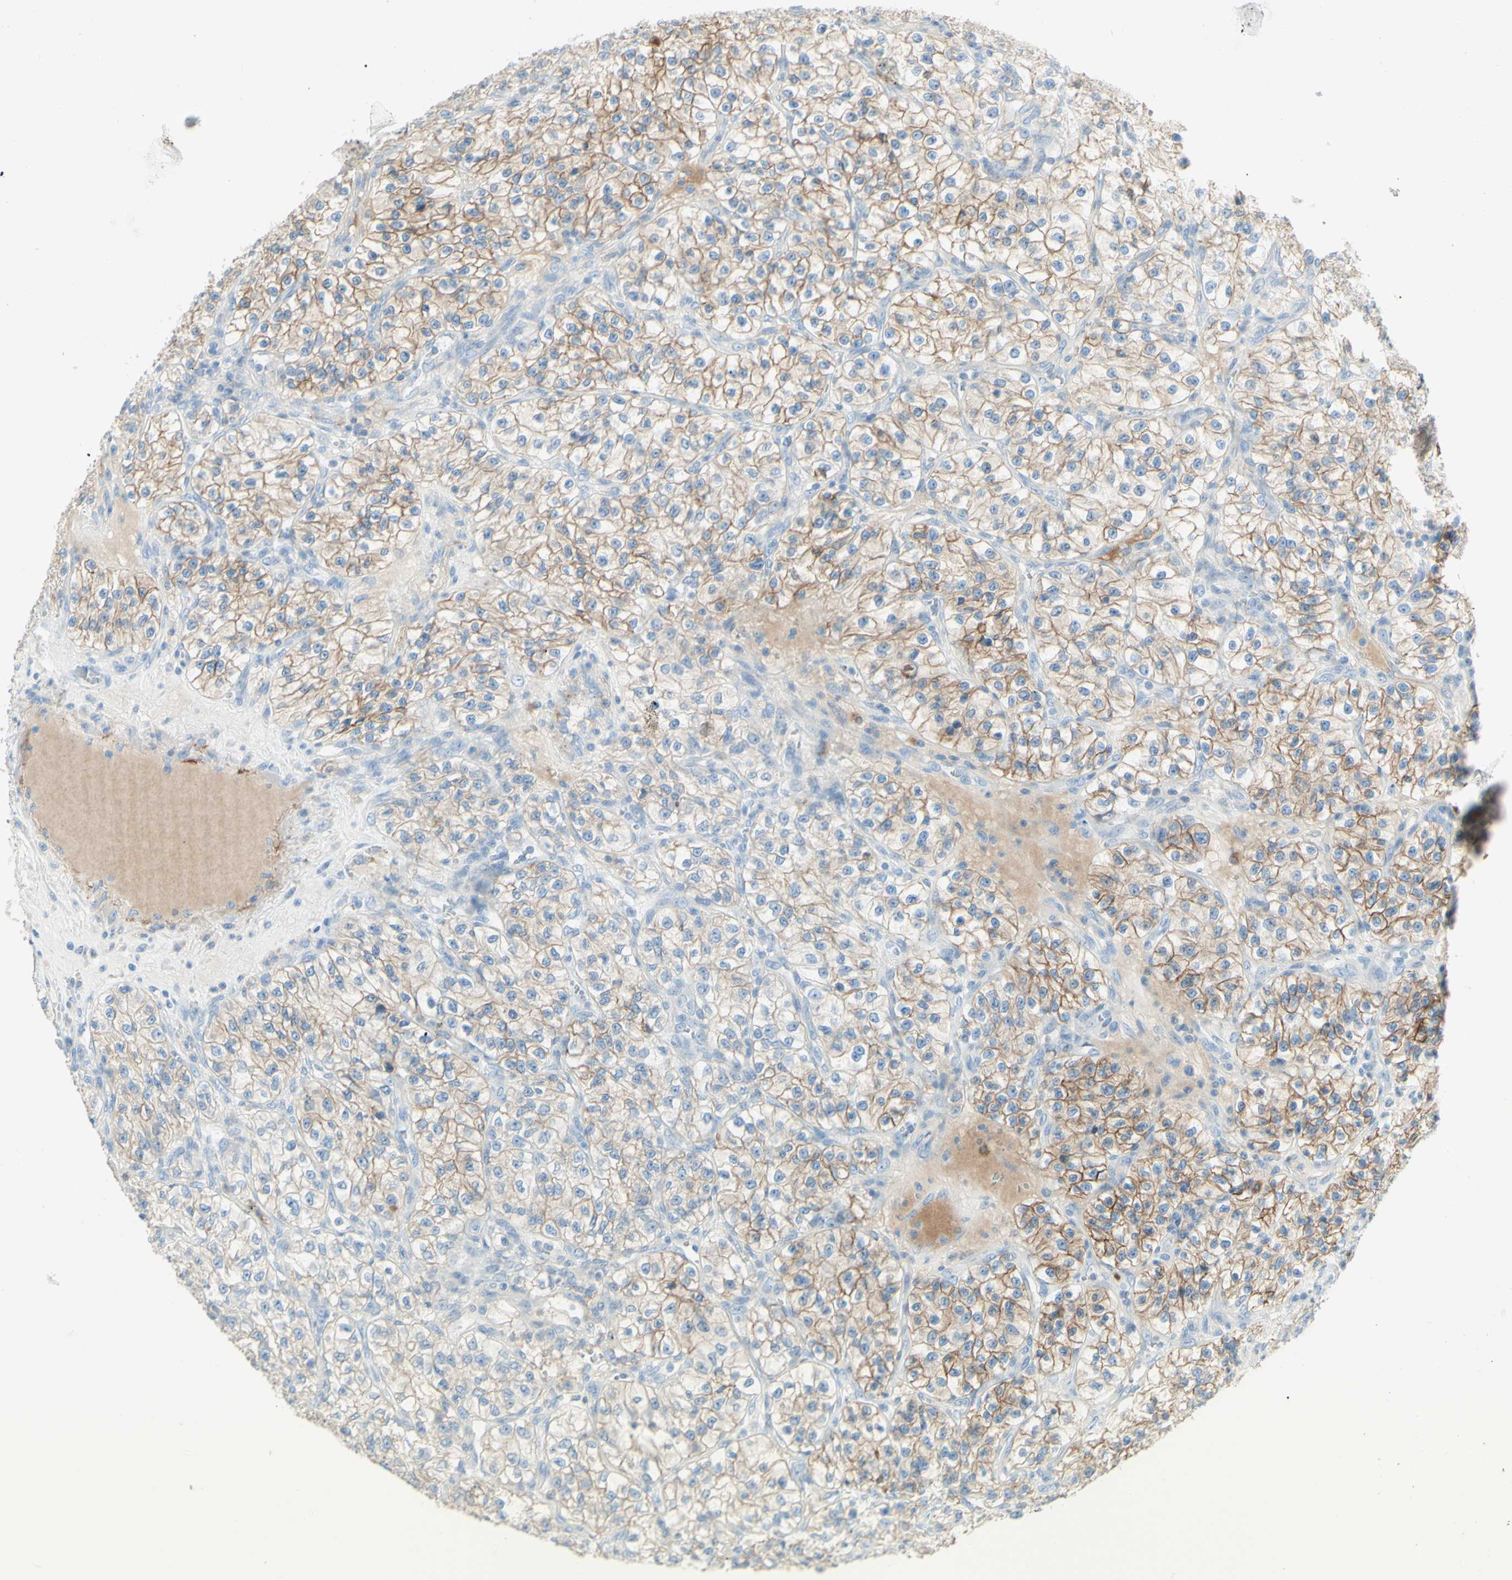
{"staining": {"intensity": "moderate", "quantity": ">75%", "location": "cytoplasmic/membranous"}, "tissue": "renal cancer", "cell_type": "Tumor cells", "image_type": "cancer", "snomed": [{"axis": "morphology", "description": "Adenocarcinoma, NOS"}, {"axis": "topography", "description": "Kidney"}], "caption": "Renal cancer stained with immunohistochemistry displays moderate cytoplasmic/membranous staining in about >75% of tumor cells.", "gene": "ALCAM", "patient": {"sex": "female", "age": 57}}